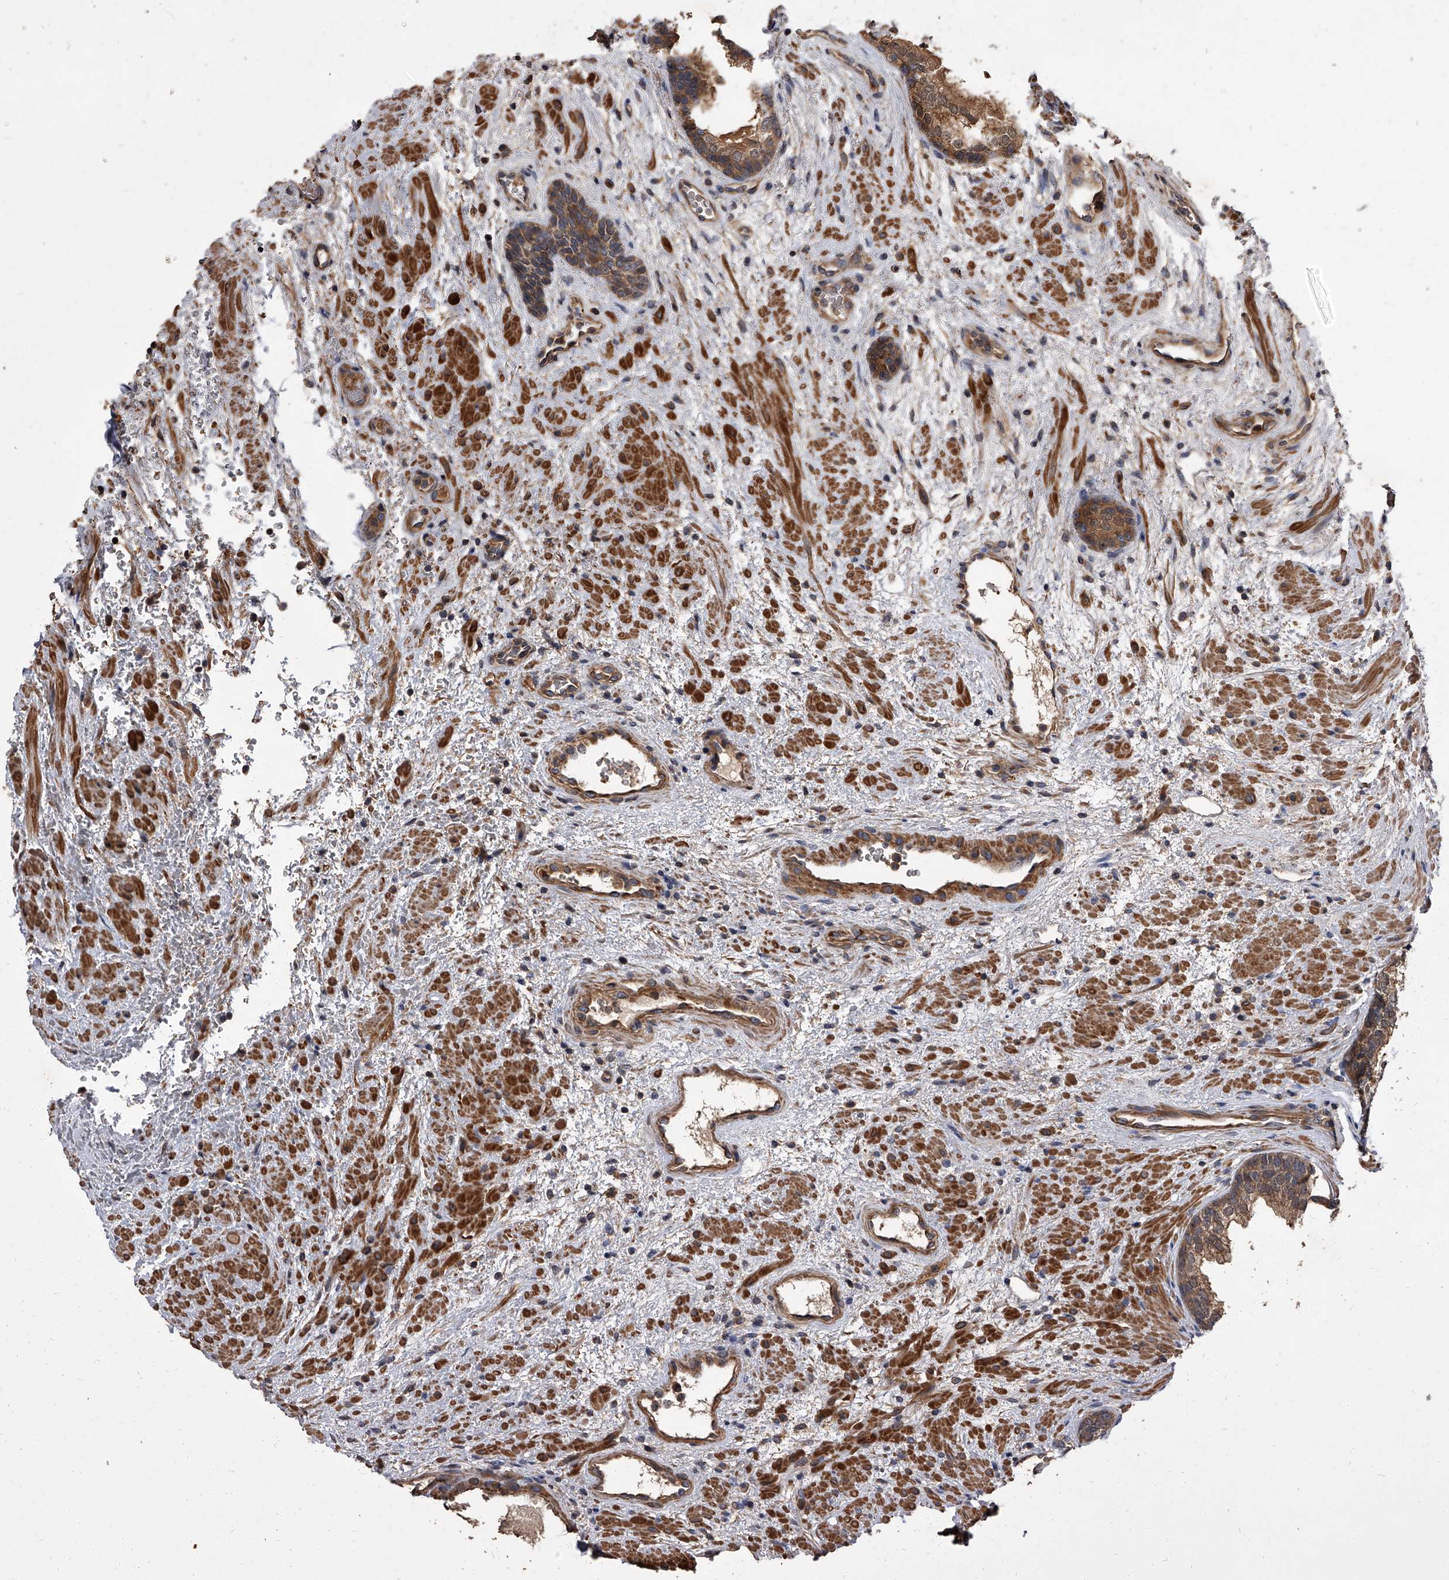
{"staining": {"intensity": "moderate", "quantity": ">75%", "location": "cytoplasmic/membranous"}, "tissue": "prostate", "cell_type": "Glandular cells", "image_type": "normal", "snomed": [{"axis": "morphology", "description": "Normal tissue, NOS"}, {"axis": "topography", "description": "Prostate"}], "caption": "This histopathology image reveals unremarkable prostate stained with immunohistochemistry (IHC) to label a protein in brown. The cytoplasmic/membranous of glandular cells show moderate positivity for the protein. Nuclei are counter-stained blue.", "gene": "STK36", "patient": {"sex": "male", "age": 76}}